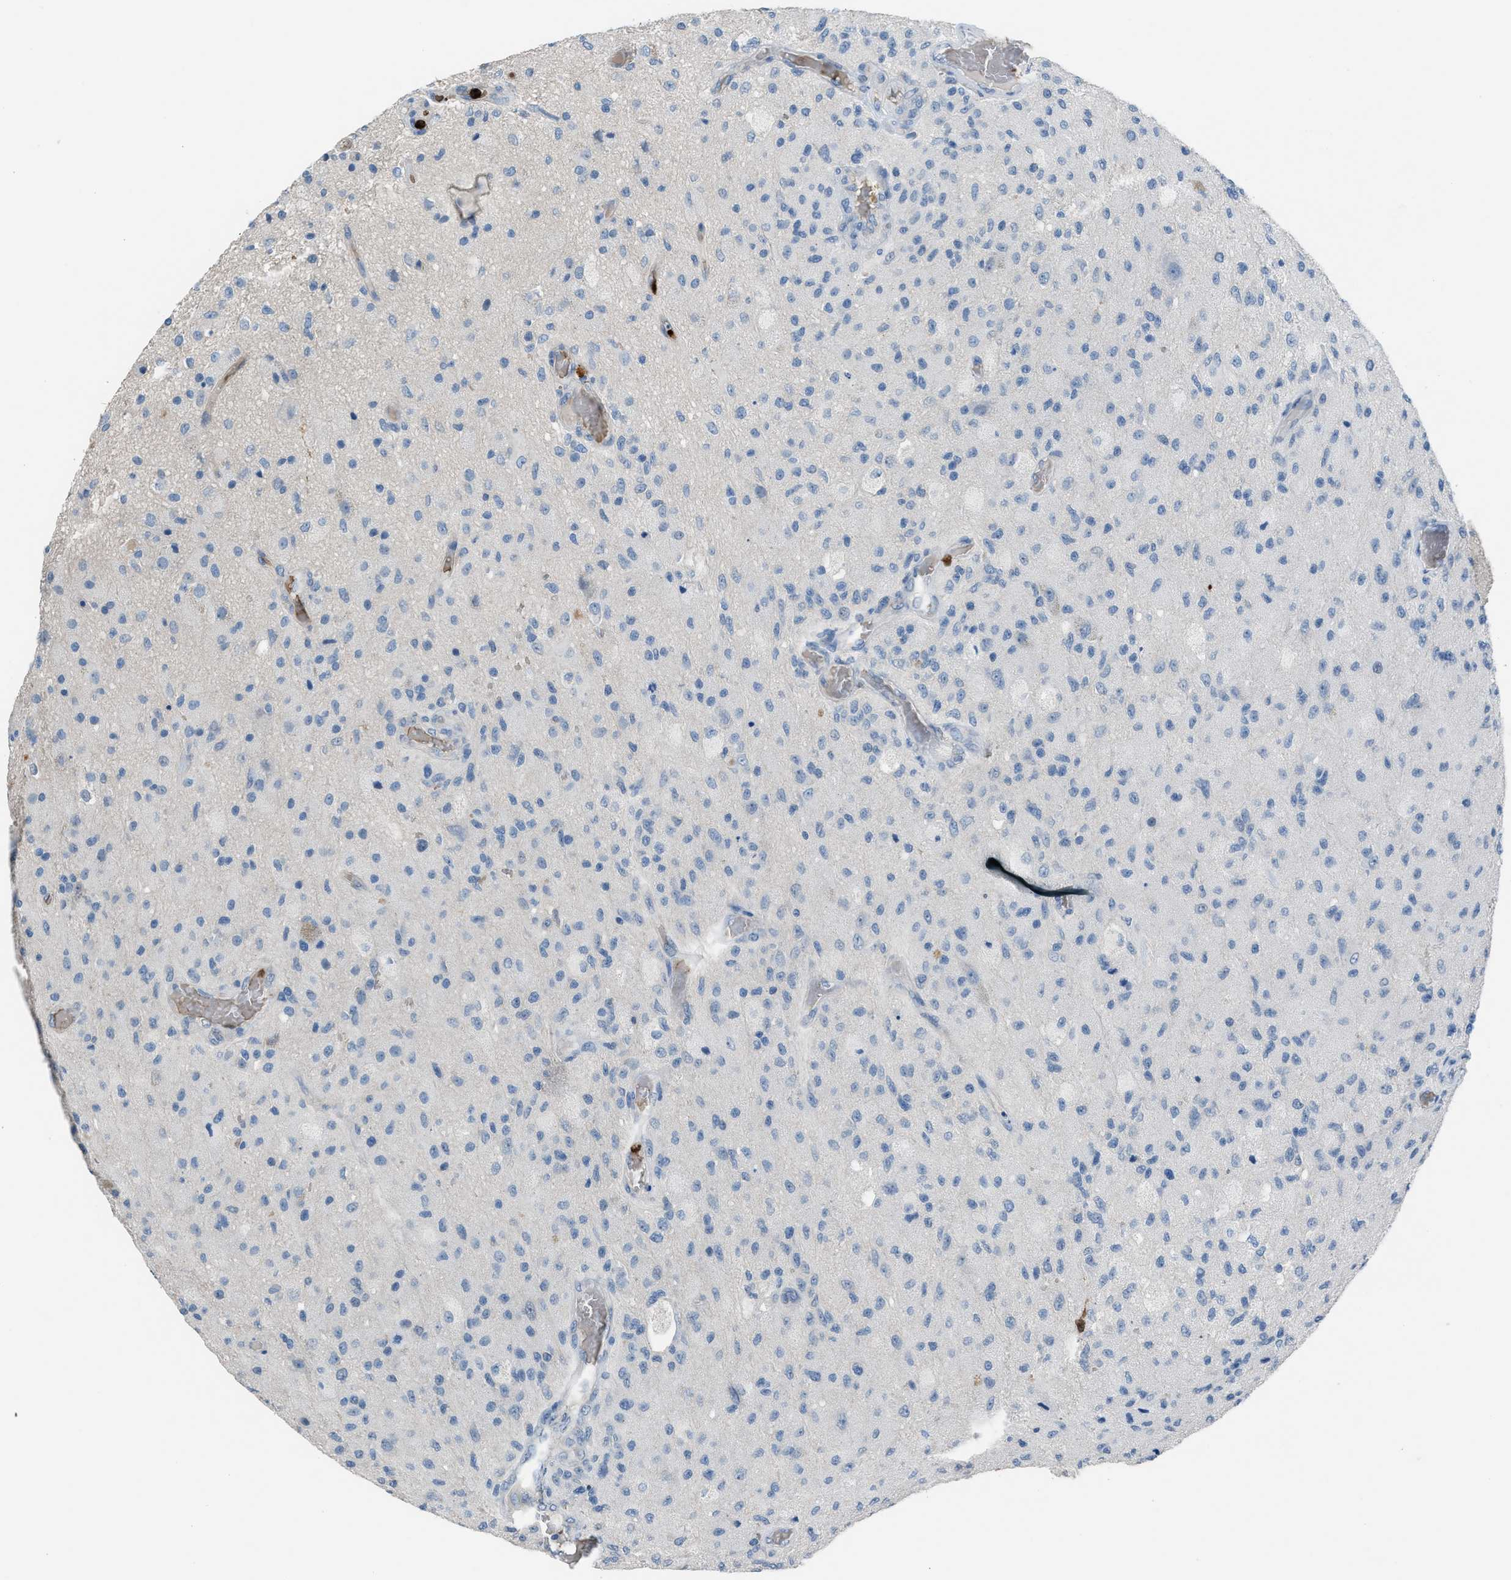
{"staining": {"intensity": "negative", "quantity": "none", "location": "none"}, "tissue": "glioma", "cell_type": "Tumor cells", "image_type": "cancer", "snomed": [{"axis": "morphology", "description": "Normal tissue, NOS"}, {"axis": "morphology", "description": "Glioma, malignant, High grade"}, {"axis": "topography", "description": "Cerebral cortex"}], "caption": "The immunohistochemistry (IHC) histopathology image has no significant expression in tumor cells of malignant high-grade glioma tissue.", "gene": "CFAP77", "patient": {"sex": "male", "age": 77}}